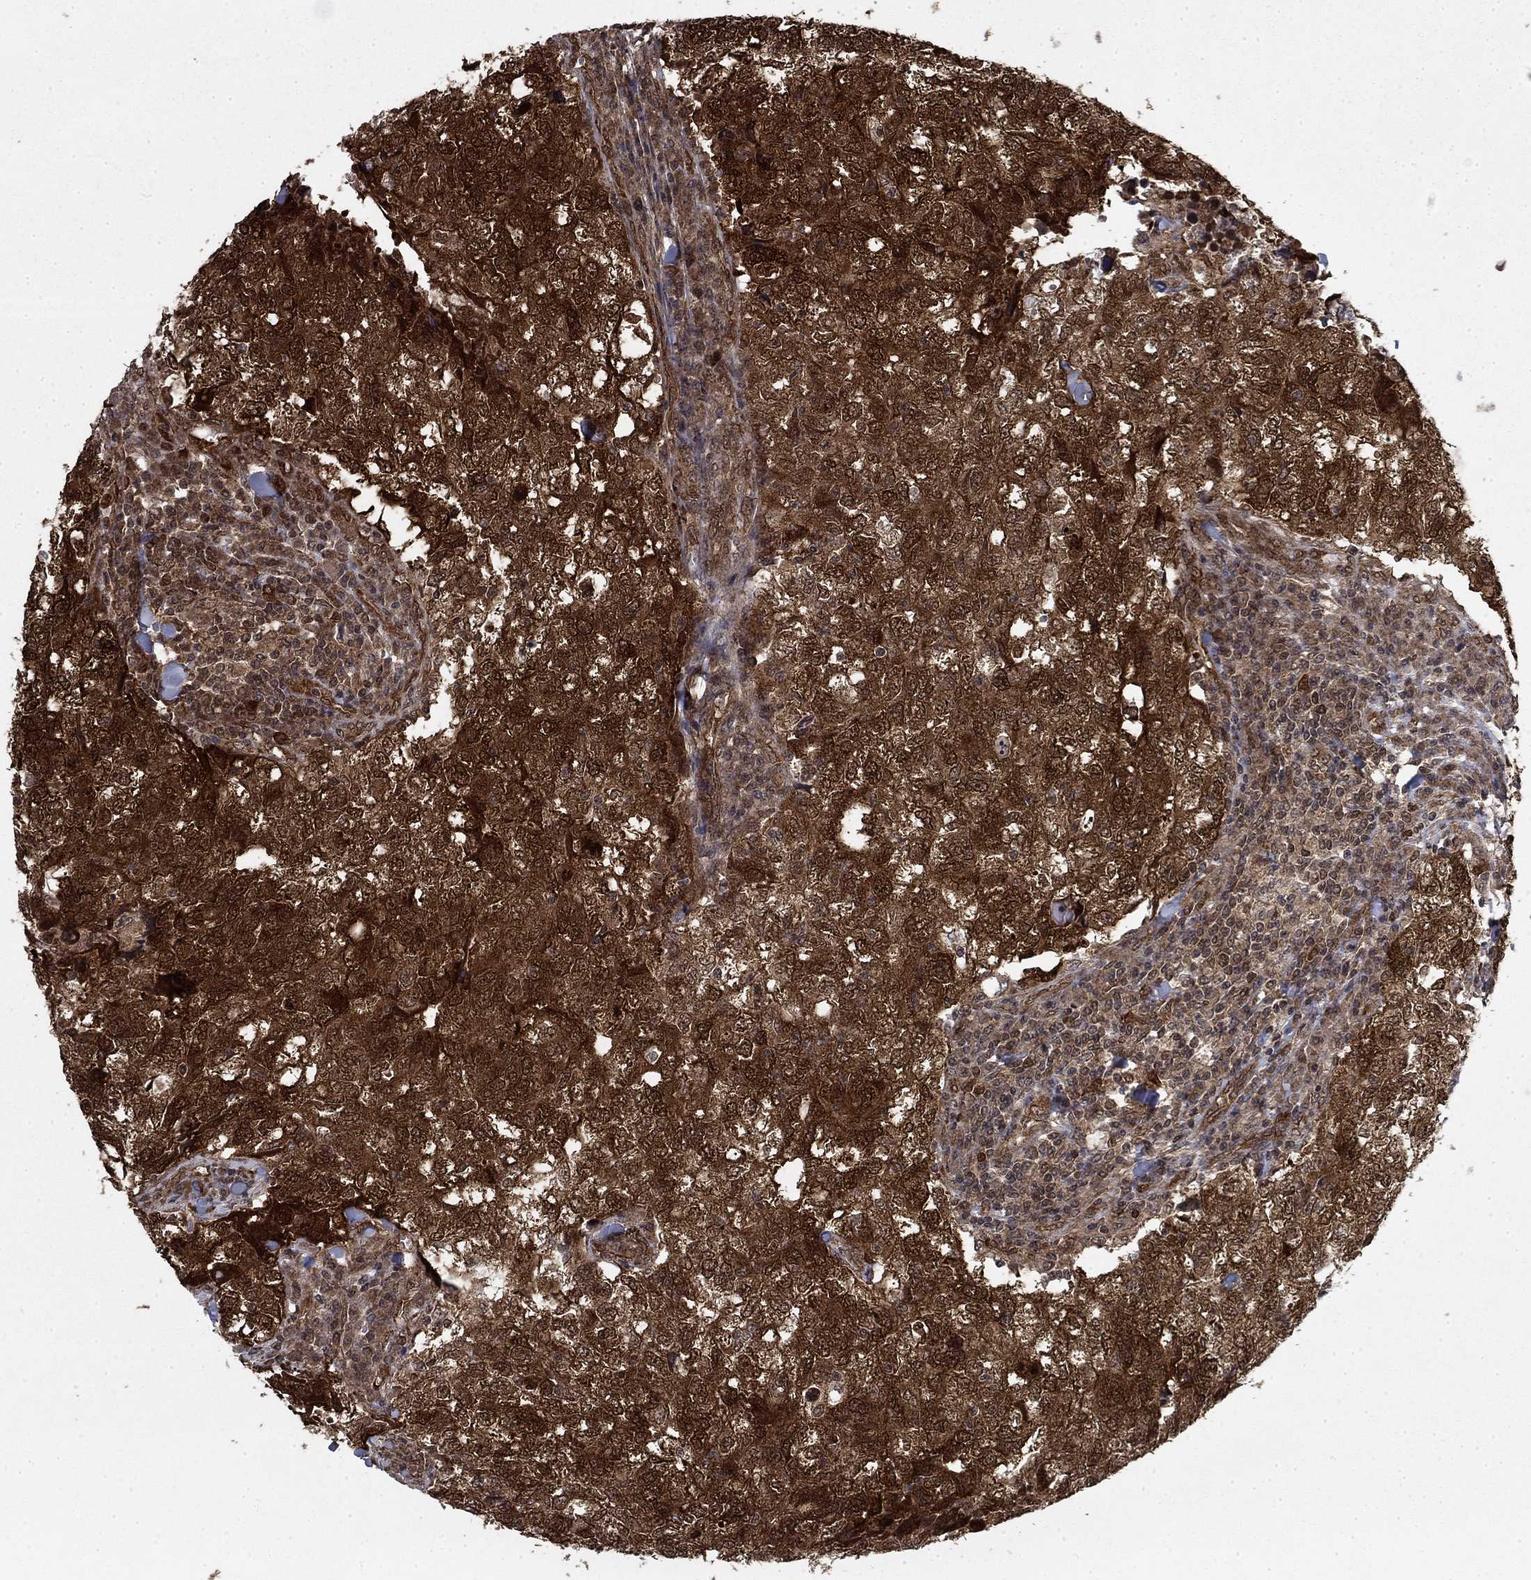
{"staining": {"intensity": "strong", "quantity": ">75%", "location": "cytoplasmic/membranous"}, "tissue": "breast cancer", "cell_type": "Tumor cells", "image_type": "cancer", "snomed": [{"axis": "morphology", "description": "Duct carcinoma"}, {"axis": "topography", "description": "Breast"}], "caption": "Immunohistochemical staining of breast cancer shows strong cytoplasmic/membranous protein staining in about >75% of tumor cells. (DAB (3,3'-diaminobenzidine) = brown stain, brightfield microscopy at high magnification).", "gene": "DNAJA1", "patient": {"sex": "female", "age": 30}}